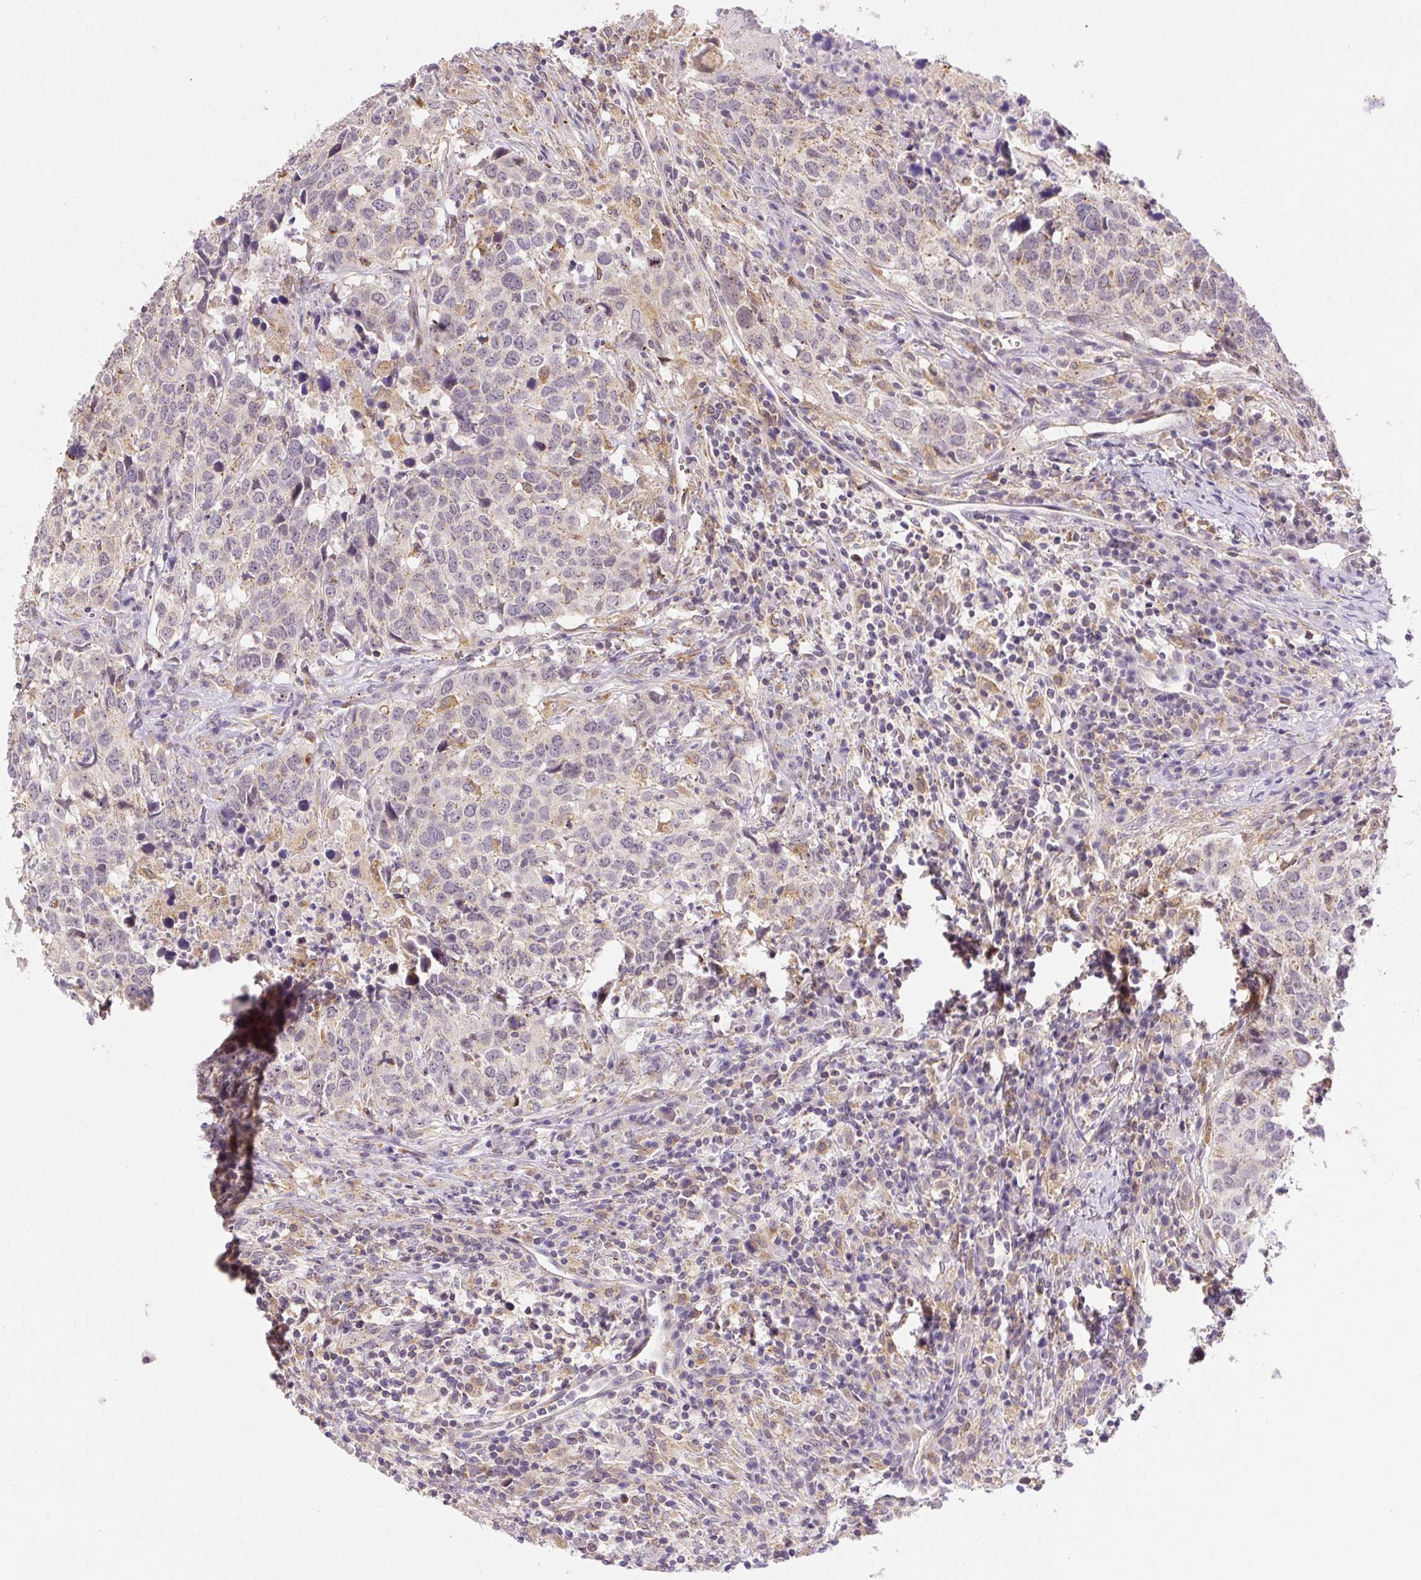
{"staining": {"intensity": "weak", "quantity": "25%-75%", "location": "cytoplasmic/membranous"}, "tissue": "head and neck cancer", "cell_type": "Tumor cells", "image_type": "cancer", "snomed": [{"axis": "morphology", "description": "Normal tissue, NOS"}, {"axis": "morphology", "description": "Squamous cell carcinoma, NOS"}, {"axis": "topography", "description": "Skeletal muscle"}, {"axis": "topography", "description": "Vascular tissue"}, {"axis": "topography", "description": "Peripheral nerve tissue"}, {"axis": "topography", "description": "Head-Neck"}], "caption": "Approximately 25%-75% of tumor cells in human squamous cell carcinoma (head and neck) exhibit weak cytoplasmic/membranous protein expression as visualized by brown immunohistochemical staining.", "gene": "PLA2G4A", "patient": {"sex": "male", "age": 66}}